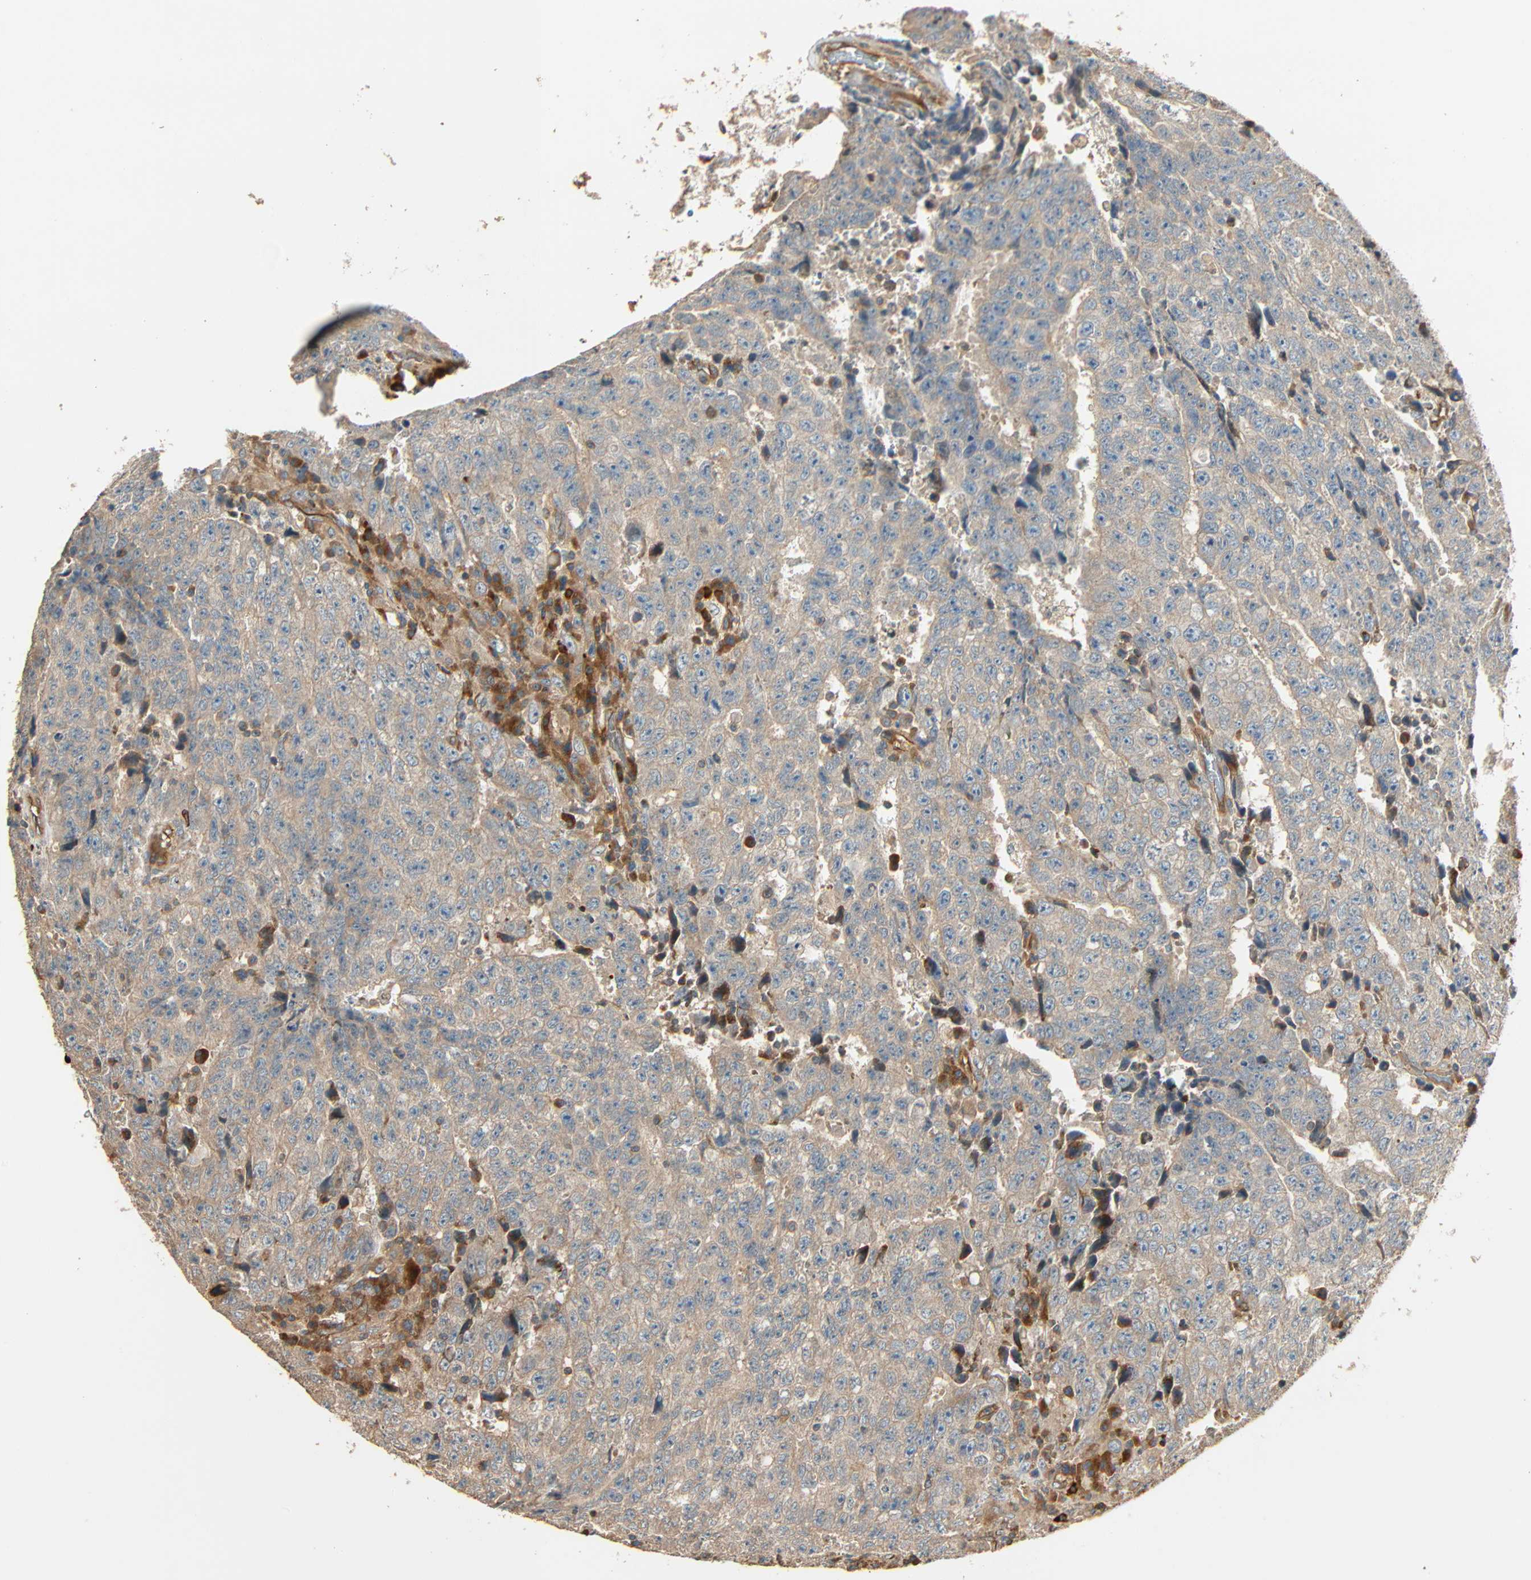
{"staining": {"intensity": "weak", "quantity": "<25%", "location": "cytoplasmic/membranous"}, "tissue": "testis cancer", "cell_type": "Tumor cells", "image_type": "cancer", "snomed": [{"axis": "morphology", "description": "Necrosis, NOS"}, {"axis": "morphology", "description": "Carcinoma, Embryonal, NOS"}, {"axis": "topography", "description": "Testis"}], "caption": "A high-resolution histopathology image shows IHC staining of testis embryonal carcinoma, which demonstrates no significant expression in tumor cells.", "gene": "GALK1", "patient": {"sex": "male", "age": 19}}